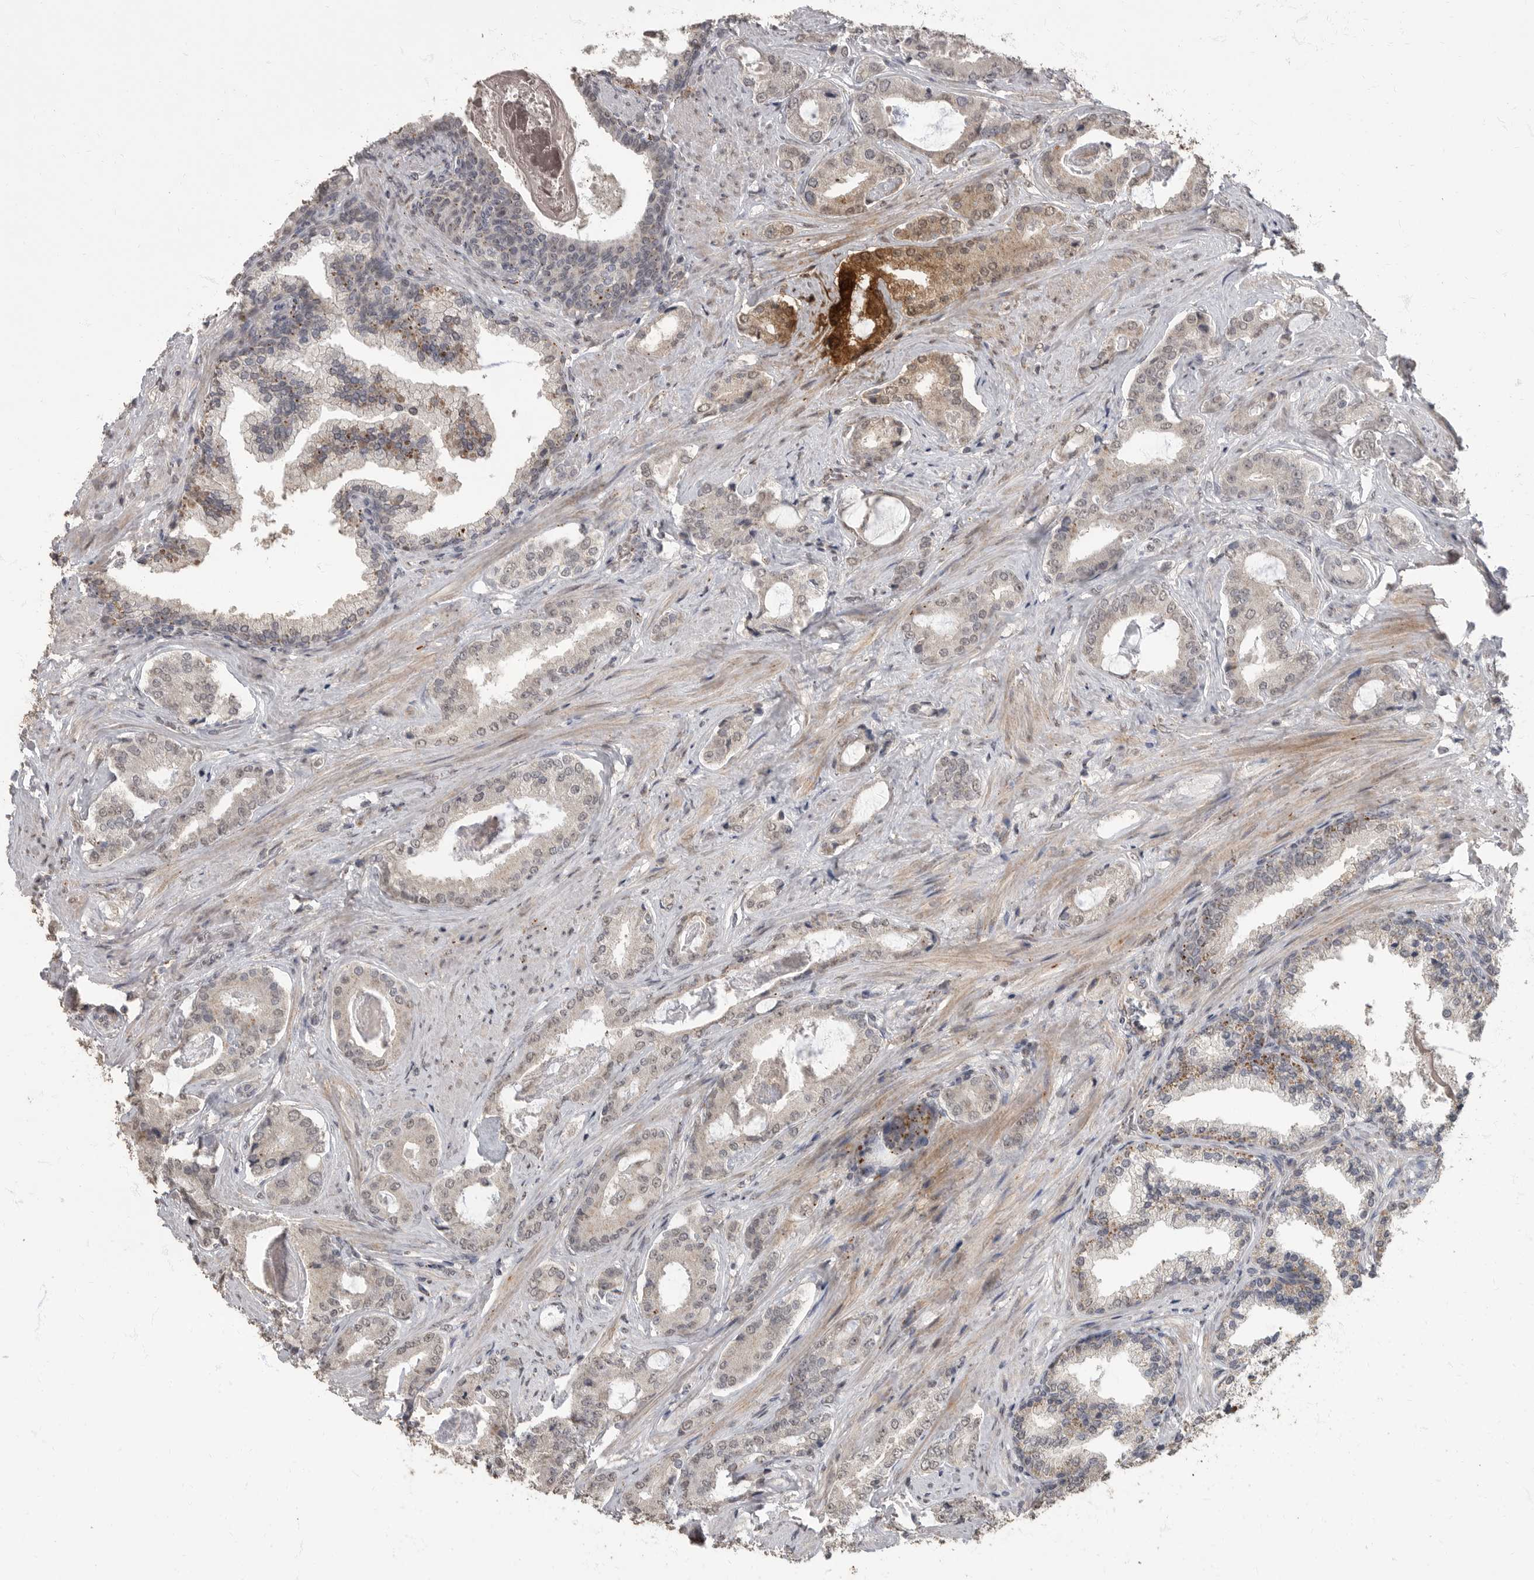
{"staining": {"intensity": "moderate", "quantity": "<25%", "location": "cytoplasmic/membranous"}, "tissue": "prostate cancer", "cell_type": "Tumor cells", "image_type": "cancer", "snomed": [{"axis": "morphology", "description": "Adenocarcinoma, Low grade"}, {"axis": "topography", "description": "Prostate"}], "caption": "This is a photomicrograph of IHC staining of low-grade adenocarcinoma (prostate), which shows moderate staining in the cytoplasmic/membranous of tumor cells.", "gene": "MAFG", "patient": {"sex": "male", "age": 71}}